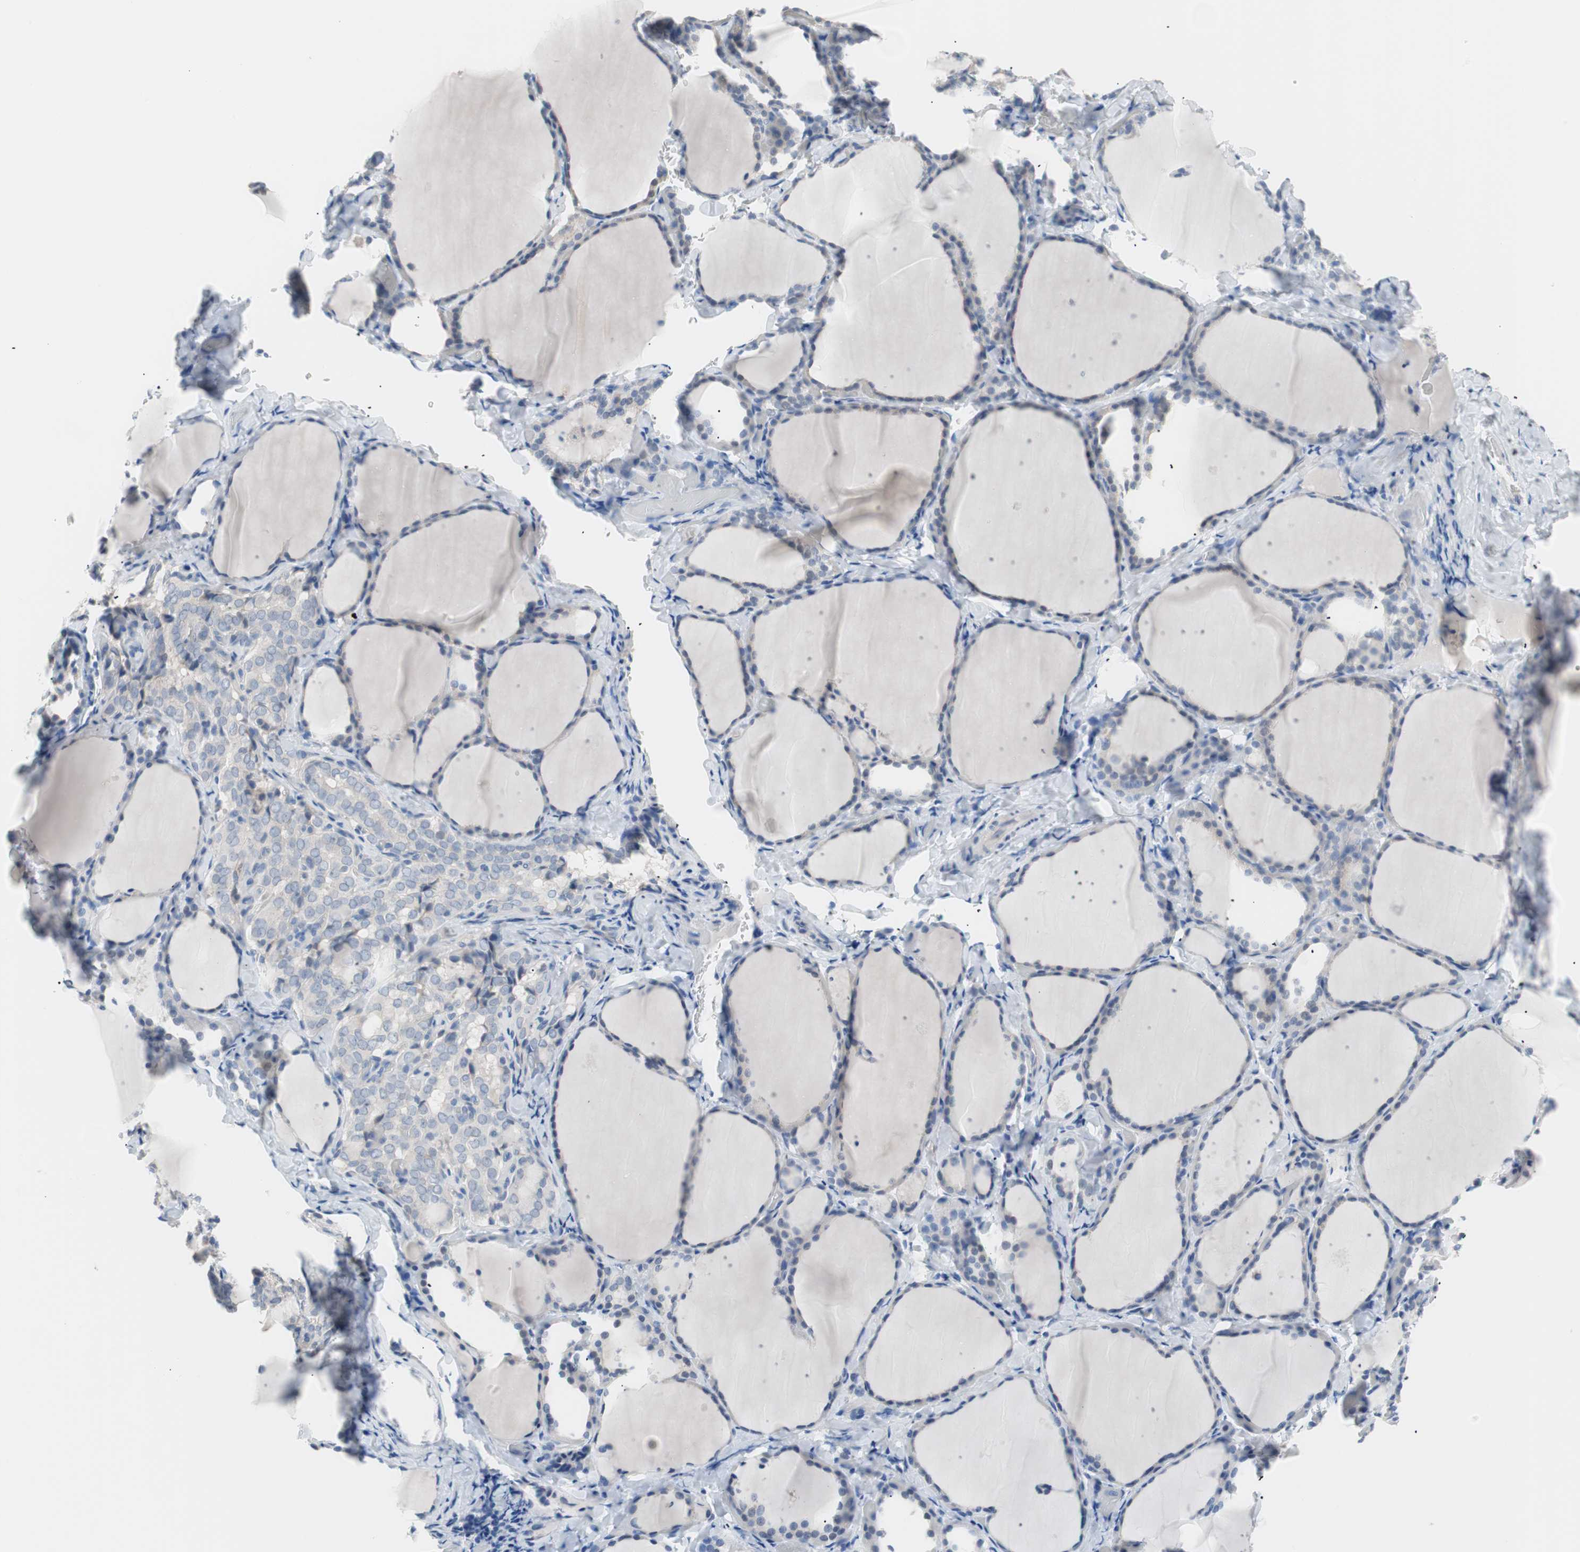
{"staining": {"intensity": "weak", "quantity": "25%-75%", "location": "cytoplasmic/membranous"}, "tissue": "thyroid gland", "cell_type": "Glandular cells", "image_type": "normal", "snomed": [{"axis": "morphology", "description": "Normal tissue, NOS"}, {"axis": "morphology", "description": "Papillary adenocarcinoma, NOS"}, {"axis": "topography", "description": "Thyroid gland"}], "caption": "IHC micrograph of unremarkable thyroid gland: human thyroid gland stained using IHC displays low levels of weak protein expression localized specifically in the cytoplasmic/membranous of glandular cells, appearing as a cytoplasmic/membranous brown color.", "gene": "VIL1", "patient": {"sex": "female", "age": 30}}